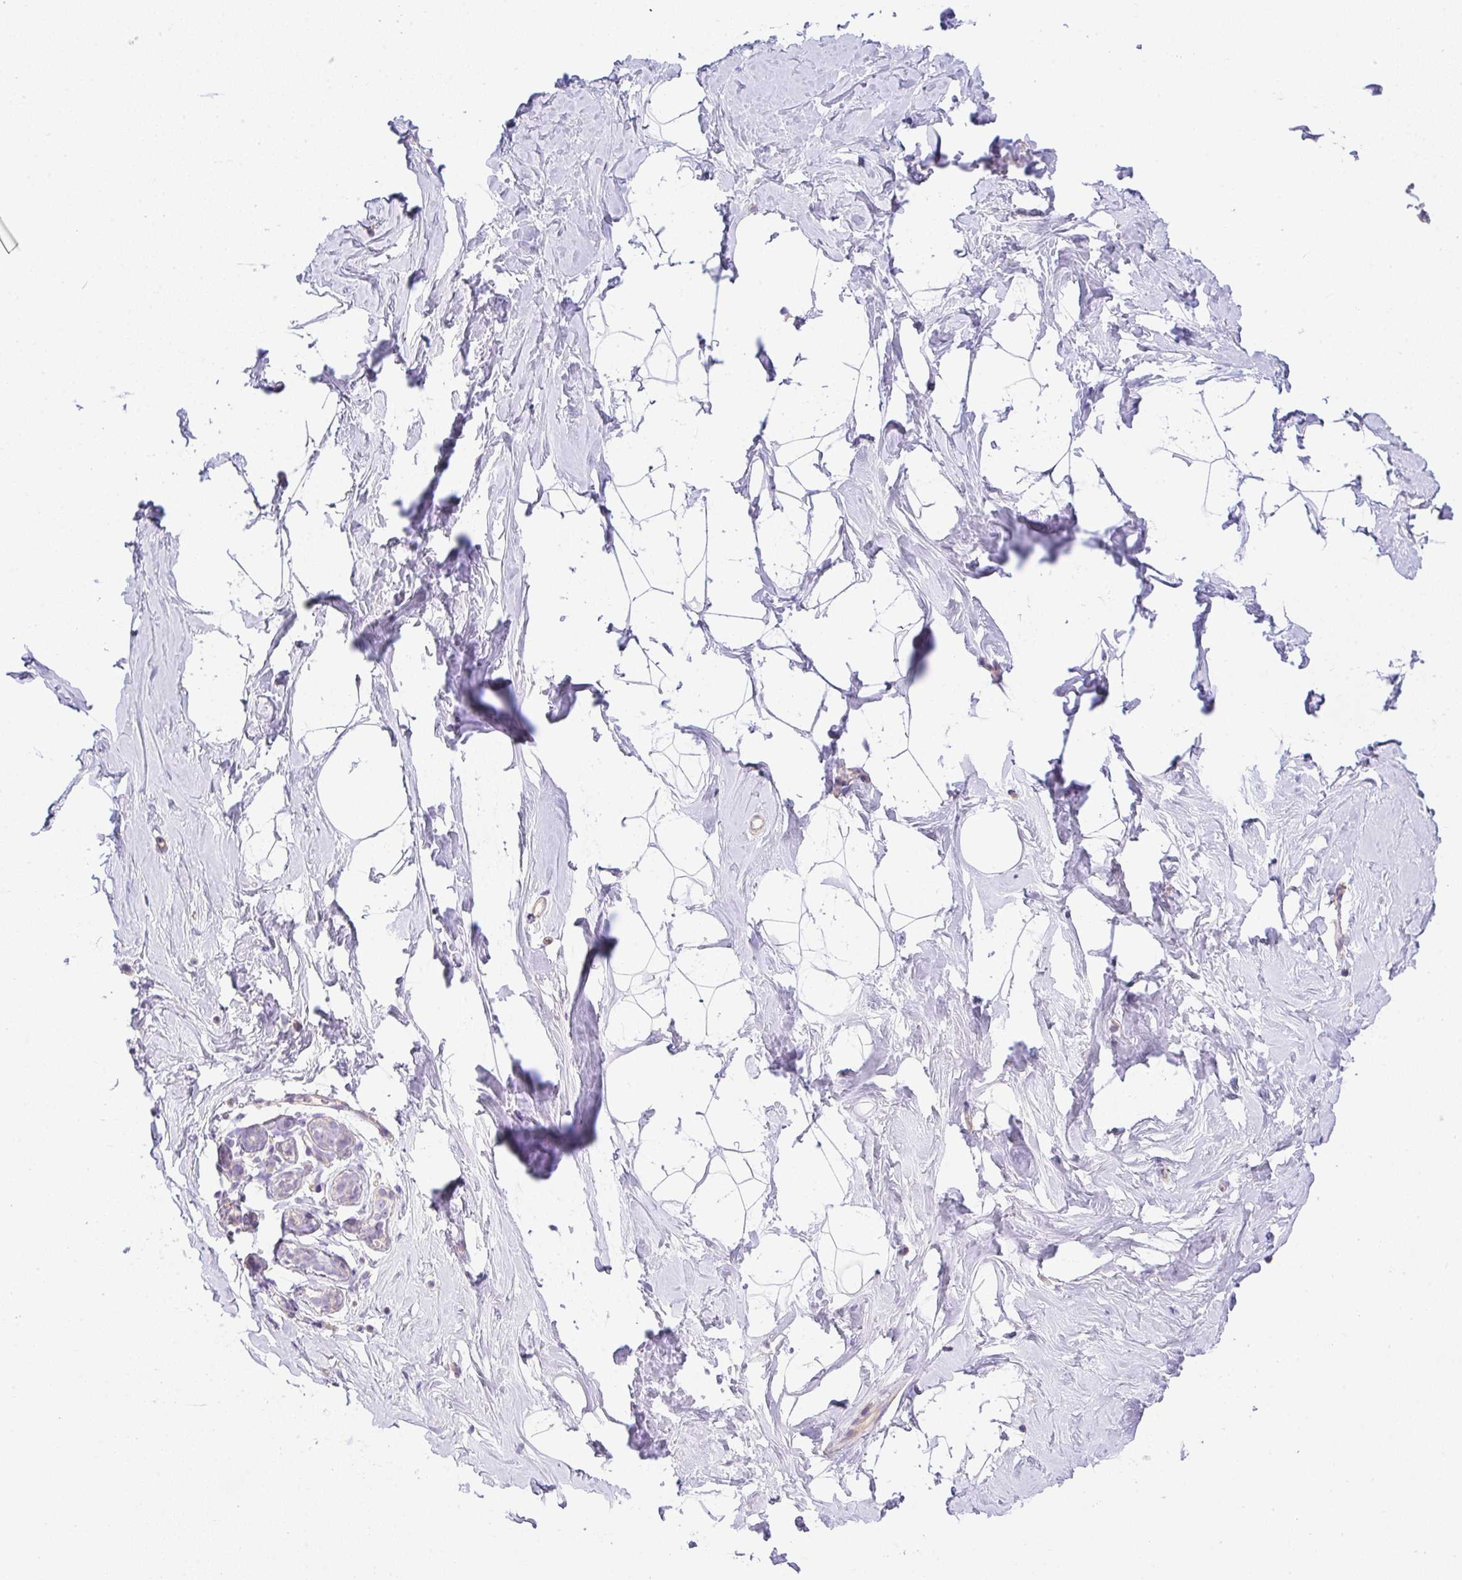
{"staining": {"intensity": "negative", "quantity": "none", "location": "none"}, "tissue": "breast", "cell_type": "Adipocytes", "image_type": "normal", "snomed": [{"axis": "morphology", "description": "Normal tissue, NOS"}, {"axis": "topography", "description": "Breast"}], "caption": "This is an IHC photomicrograph of benign breast. There is no staining in adipocytes.", "gene": "FILIP1", "patient": {"sex": "female", "age": 32}}